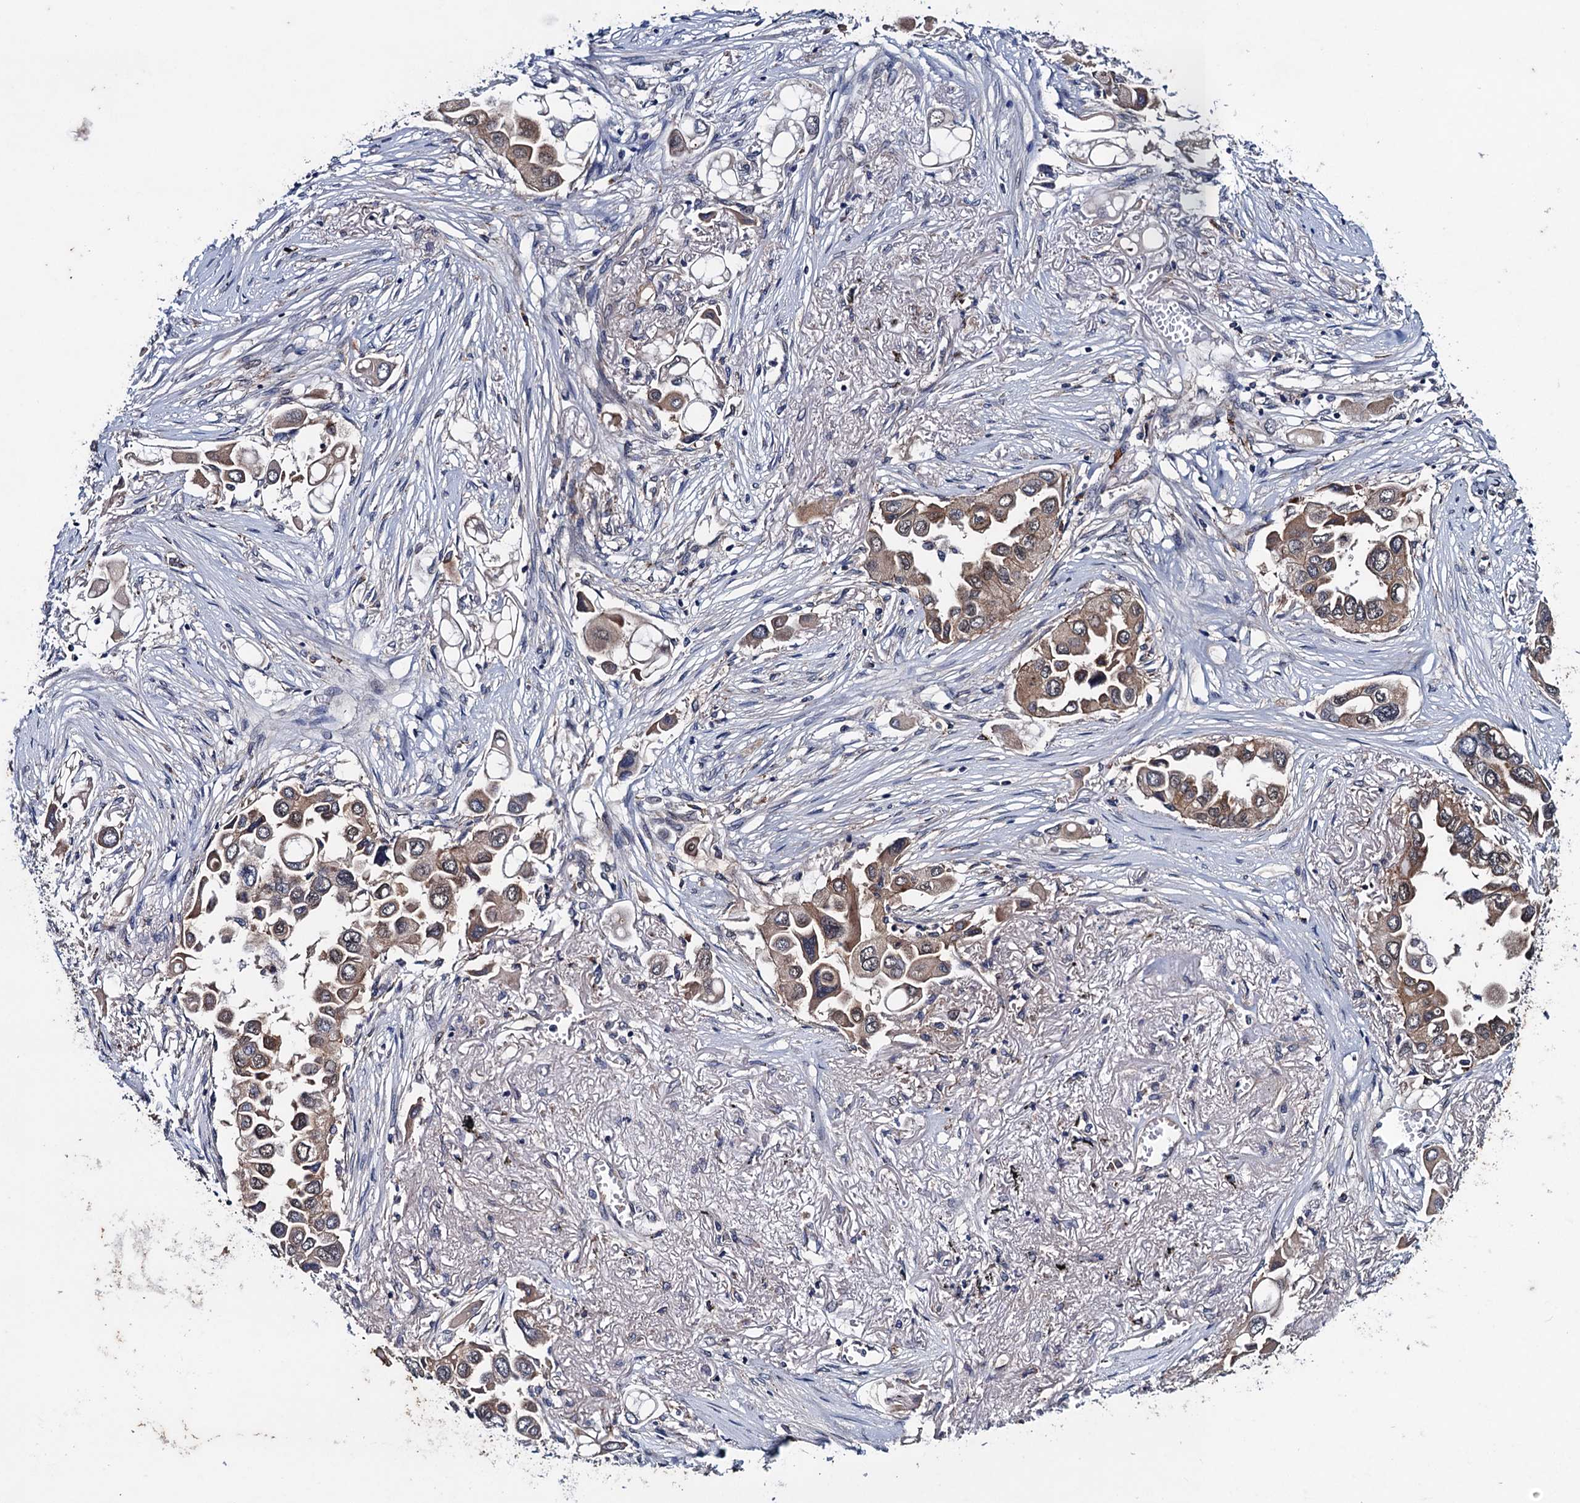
{"staining": {"intensity": "moderate", "quantity": ">75%", "location": "cytoplasmic/membranous,nuclear"}, "tissue": "lung cancer", "cell_type": "Tumor cells", "image_type": "cancer", "snomed": [{"axis": "morphology", "description": "Adenocarcinoma, NOS"}, {"axis": "topography", "description": "Lung"}], "caption": "An image showing moderate cytoplasmic/membranous and nuclear positivity in about >75% of tumor cells in lung cancer (adenocarcinoma), as visualized by brown immunohistochemical staining.", "gene": "BLTP3B", "patient": {"sex": "female", "age": 76}}